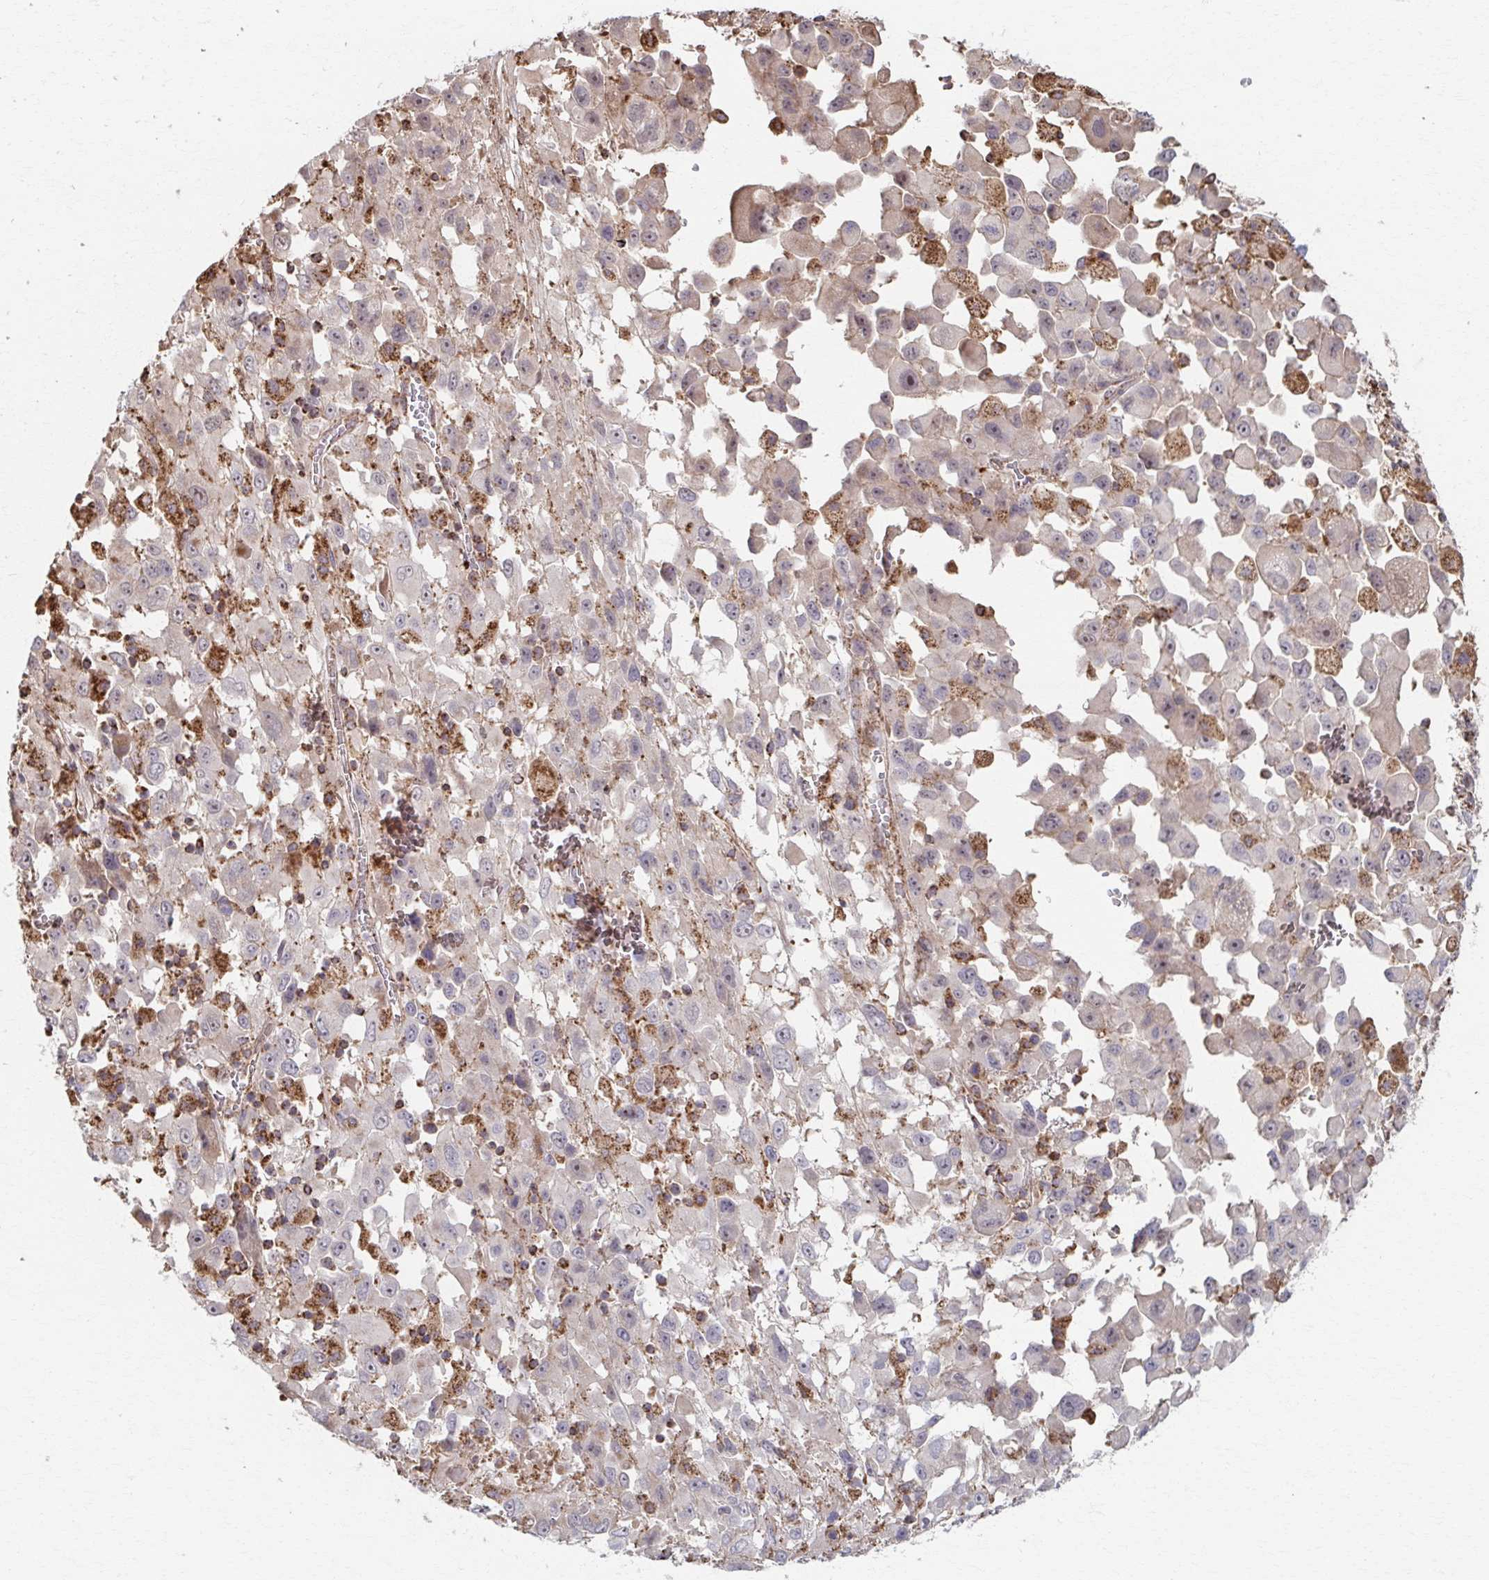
{"staining": {"intensity": "negative", "quantity": "none", "location": "none"}, "tissue": "melanoma", "cell_type": "Tumor cells", "image_type": "cancer", "snomed": [{"axis": "morphology", "description": "Malignant melanoma, Metastatic site"}, {"axis": "topography", "description": "Soft tissue"}], "caption": "Immunohistochemical staining of human melanoma shows no significant staining in tumor cells.", "gene": "KLHL34", "patient": {"sex": "male", "age": 50}}